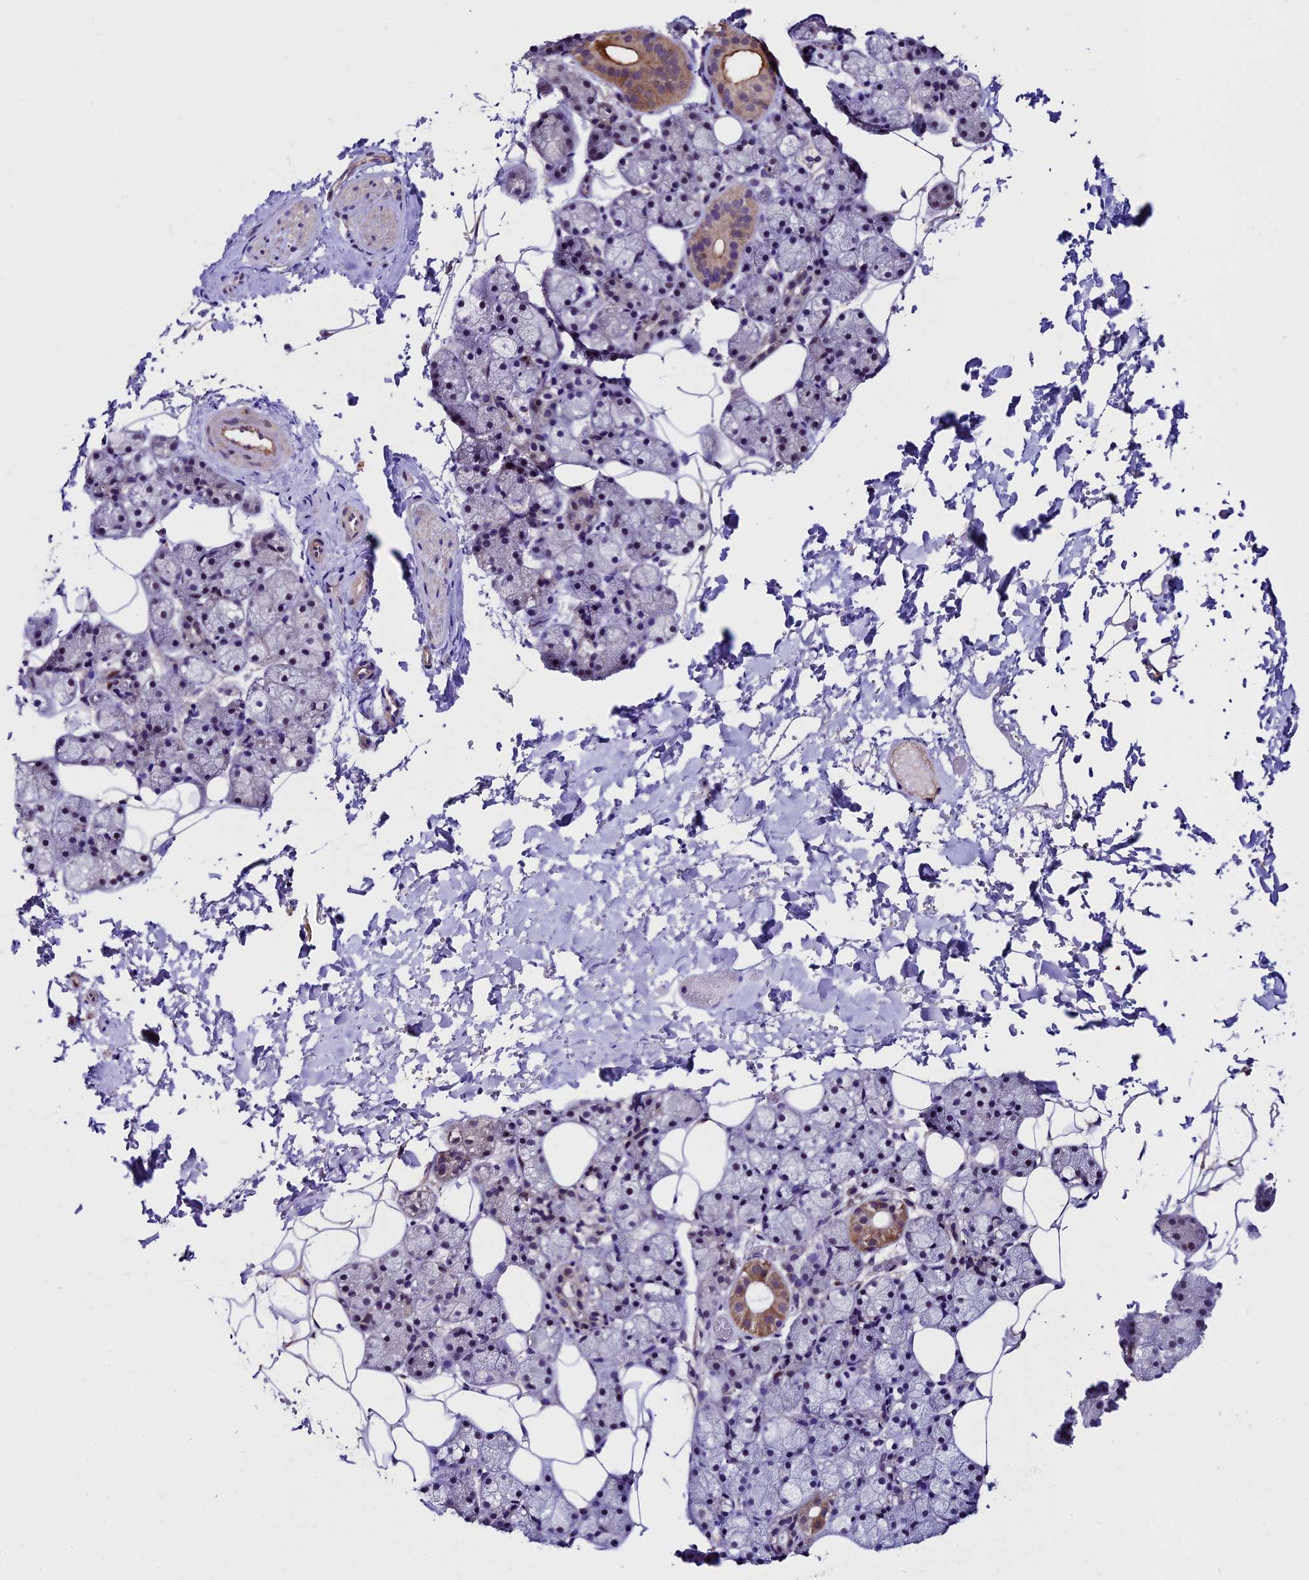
{"staining": {"intensity": "moderate", "quantity": "25%-75%", "location": "cytoplasmic/membranous"}, "tissue": "salivary gland", "cell_type": "Glandular cells", "image_type": "normal", "snomed": [{"axis": "morphology", "description": "Normal tissue, NOS"}, {"axis": "topography", "description": "Salivary gland"}], "caption": "Salivary gland stained for a protein exhibits moderate cytoplasmic/membranous positivity in glandular cells. (Brightfield microscopy of DAB IHC at high magnification).", "gene": "SBNO2", "patient": {"sex": "female", "age": 33}}